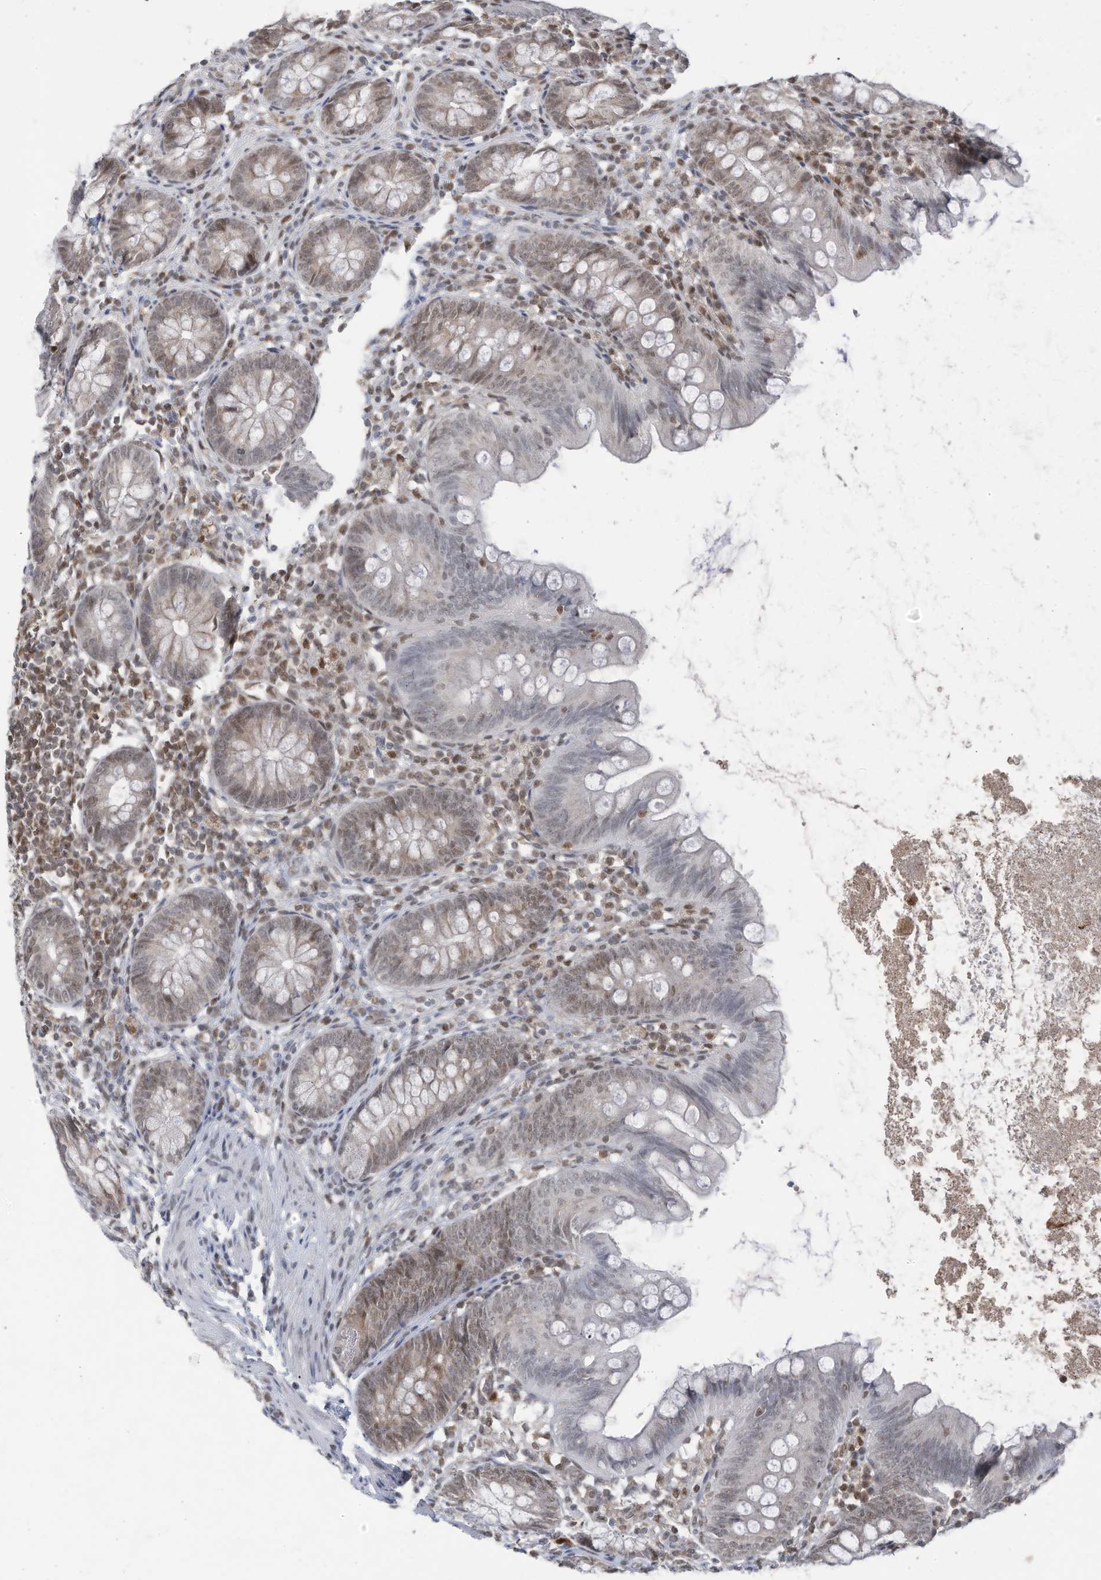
{"staining": {"intensity": "moderate", "quantity": "<25%", "location": "nuclear"}, "tissue": "appendix", "cell_type": "Glandular cells", "image_type": "normal", "snomed": [{"axis": "morphology", "description": "Normal tissue, NOS"}, {"axis": "topography", "description": "Appendix"}], "caption": "Appendix stained with DAB immunohistochemistry (IHC) displays low levels of moderate nuclear positivity in about <25% of glandular cells. The staining was performed using DAB (3,3'-diaminobenzidine), with brown indicating positive protein expression. Nuclei are stained blue with hematoxylin.", "gene": "OGT", "patient": {"sex": "female", "age": 62}}